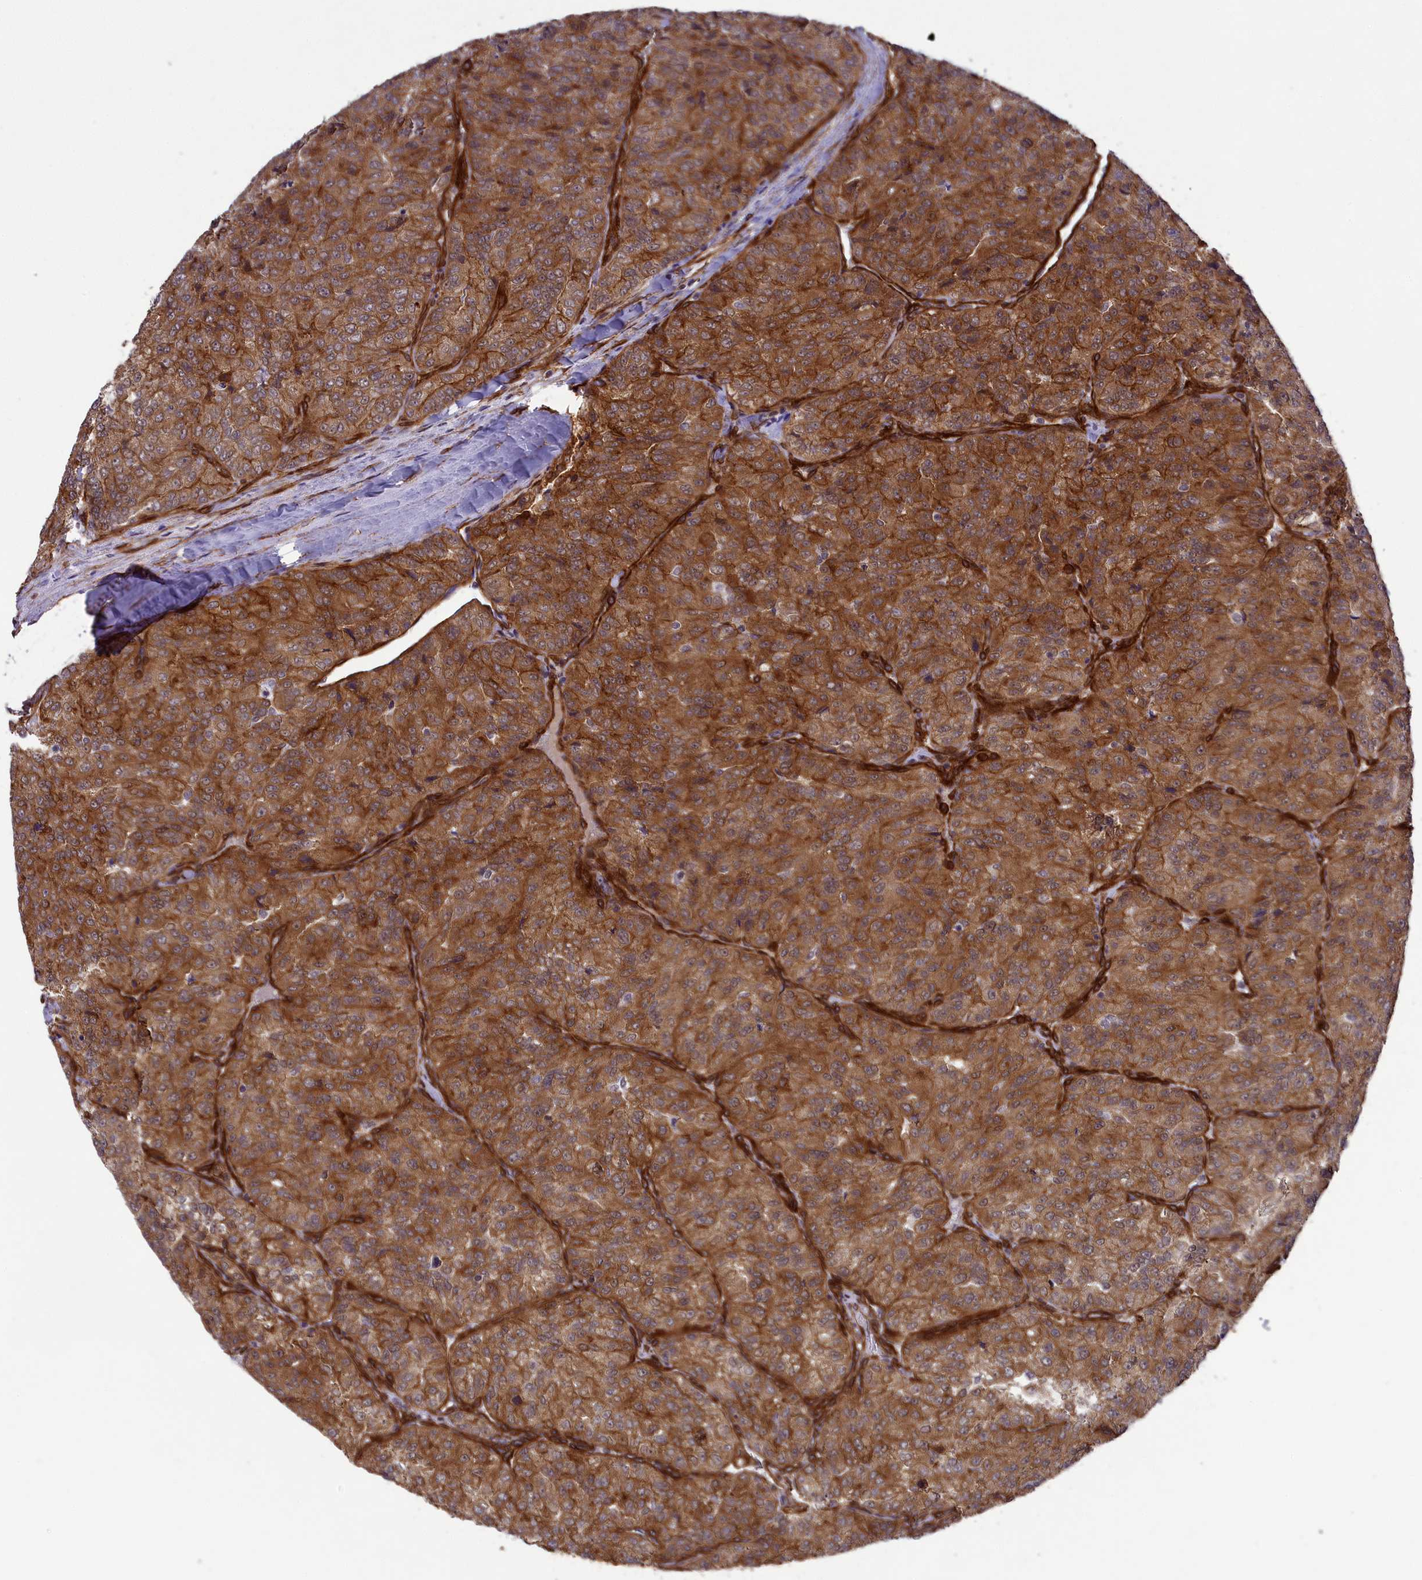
{"staining": {"intensity": "moderate", "quantity": ">75%", "location": "cytoplasmic/membranous"}, "tissue": "renal cancer", "cell_type": "Tumor cells", "image_type": "cancer", "snomed": [{"axis": "morphology", "description": "Adenocarcinoma, NOS"}, {"axis": "topography", "description": "Kidney"}], "caption": "Immunohistochemical staining of human renal cancer (adenocarcinoma) demonstrates medium levels of moderate cytoplasmic/membranous protein expression in approximately >75% of tumor cells. Nuclei are stained in blue.", "gene": "TNS1", "patient": {"sex": "female", "age": 63}}